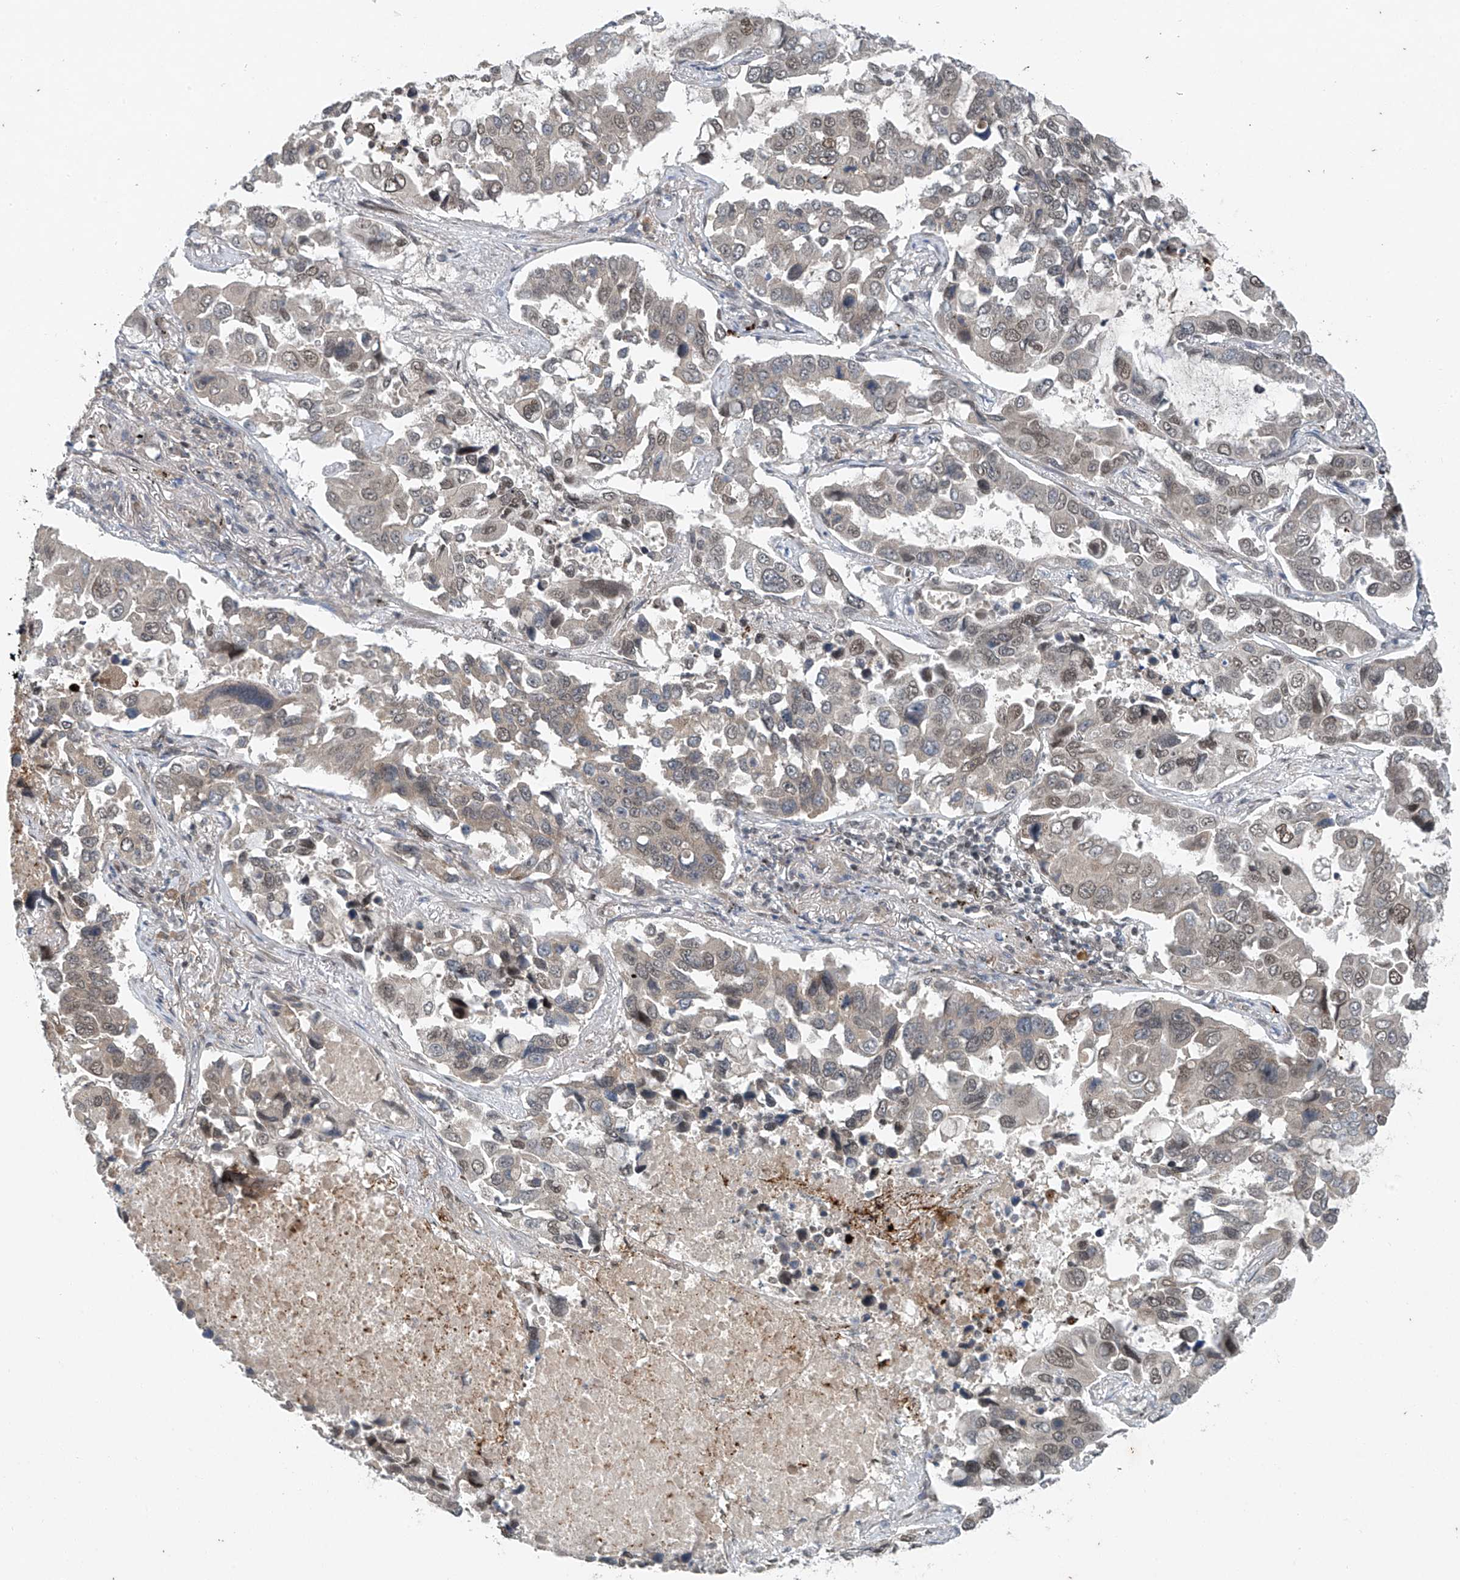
{"staining": {"intensity": "weak", "quantity": "25%-75%", "location": "nuclear"}, "tissue": "lung cancer", "cell_type": "Tumor cells", "image_type": "cancer", "snomed": [{"axis": "morphology", "description": "Adenocarcinoma, NOS"}, {"axis": "topography", "description": "Lung"}], "caption": "Lung cancer stained with a brown dye exhibits weak nuclear positive positivity in approximately 25%-75% of tumor cells.", "gene": "TAF8", "patient": {"sex": "male", "age": 64}}